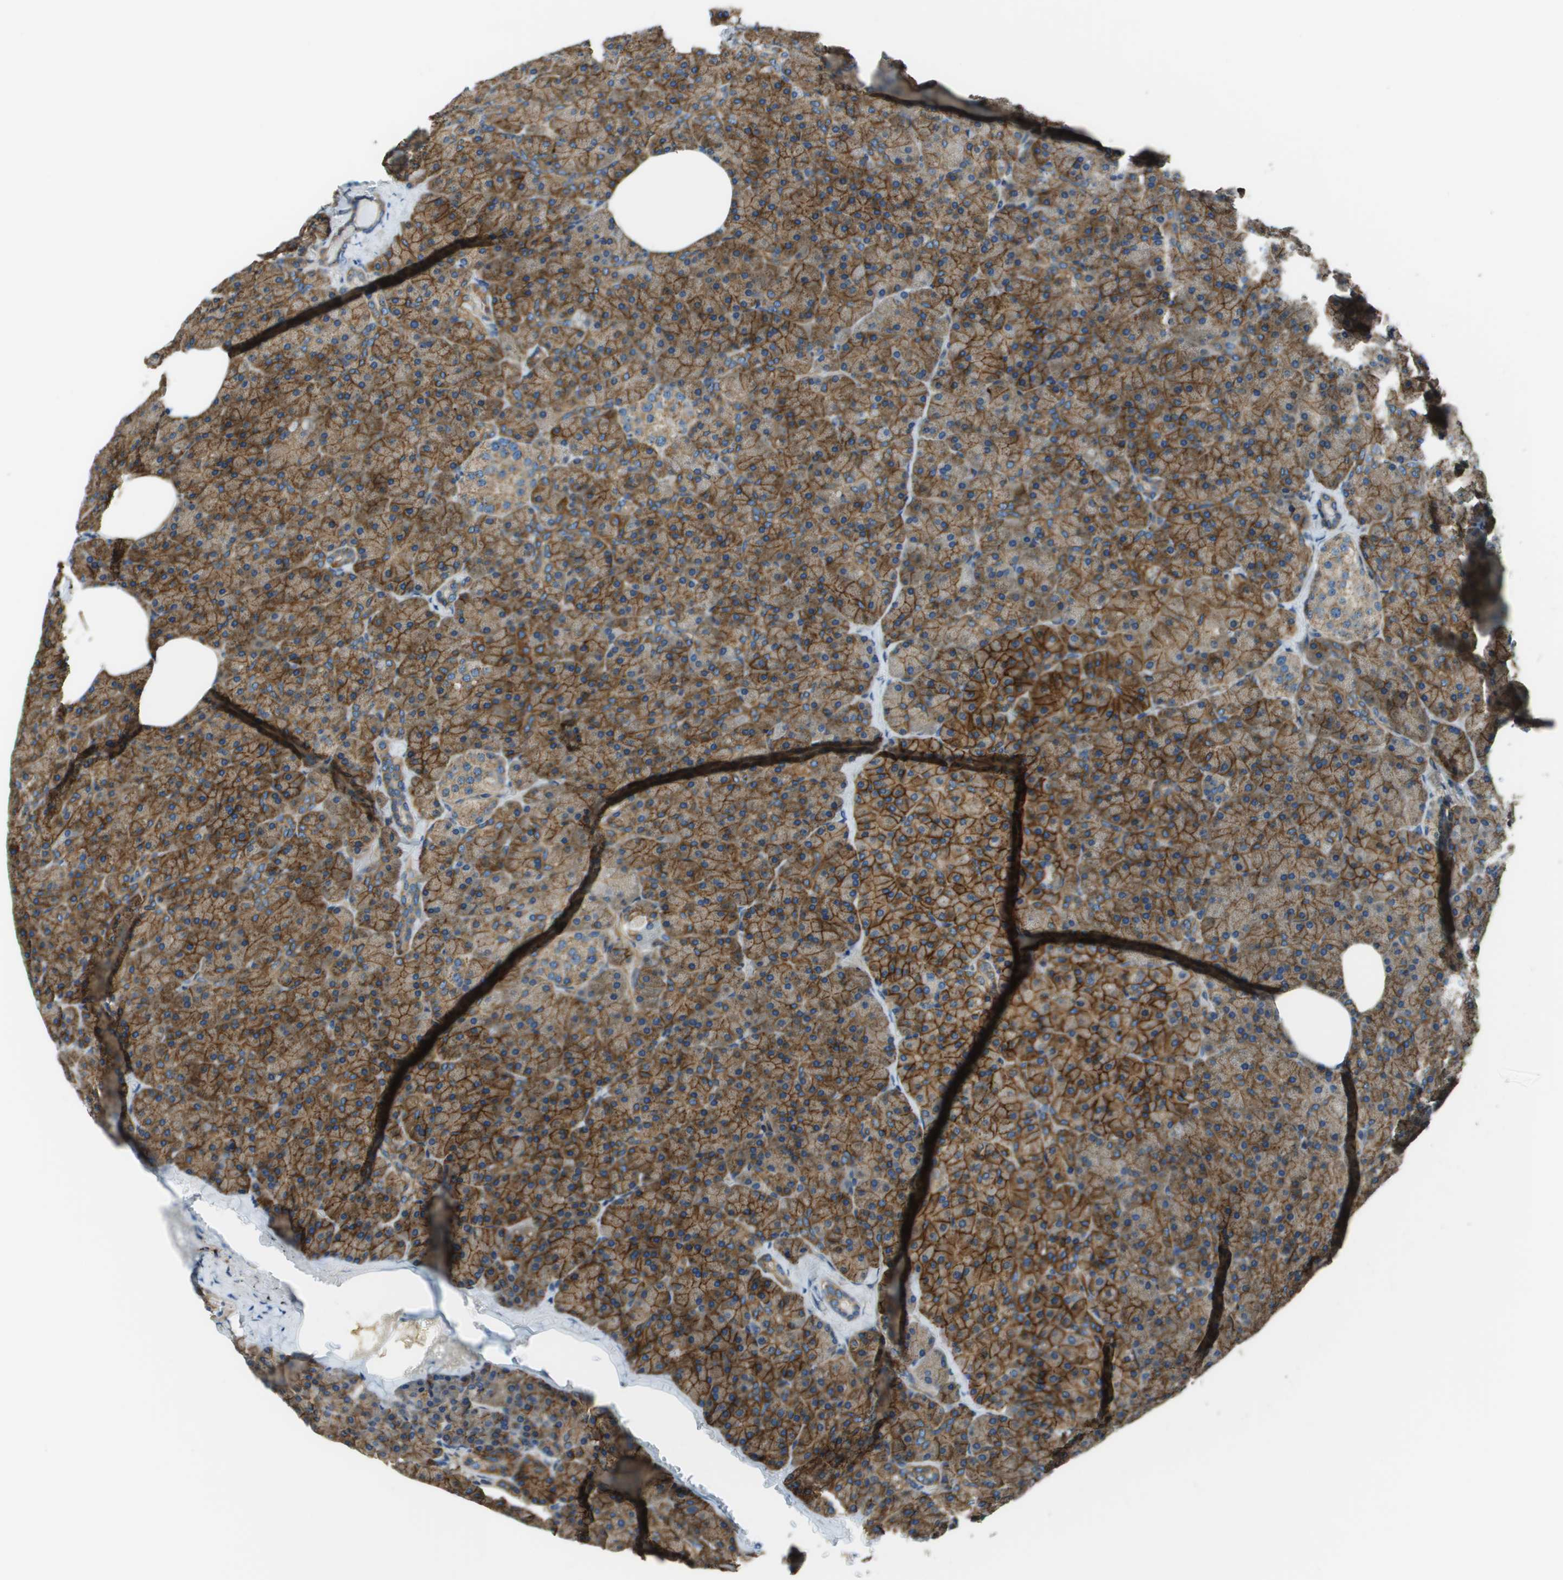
{"staining": {"intensity": "strong", "quantity": ">75%", "location": "cytoplasmic/membranous"}, "tissue": "pancreas", "cell_type": "Exocrine glandular cells", "image_type": "normal", "snomed": [{"axis": "morphology", "description": "Normal tissue, NOS"}, {"axis": "topography", "description": "Pancreas"}], "caption": "Benign pancreas exhibits strong cytoplasmic/membranous positivity in approximately >75% of exocrine glandular cells, visualized by immunohistochemistry.", "gene": "TMEM51", "patient": {"sex": "female", "age": 35}}